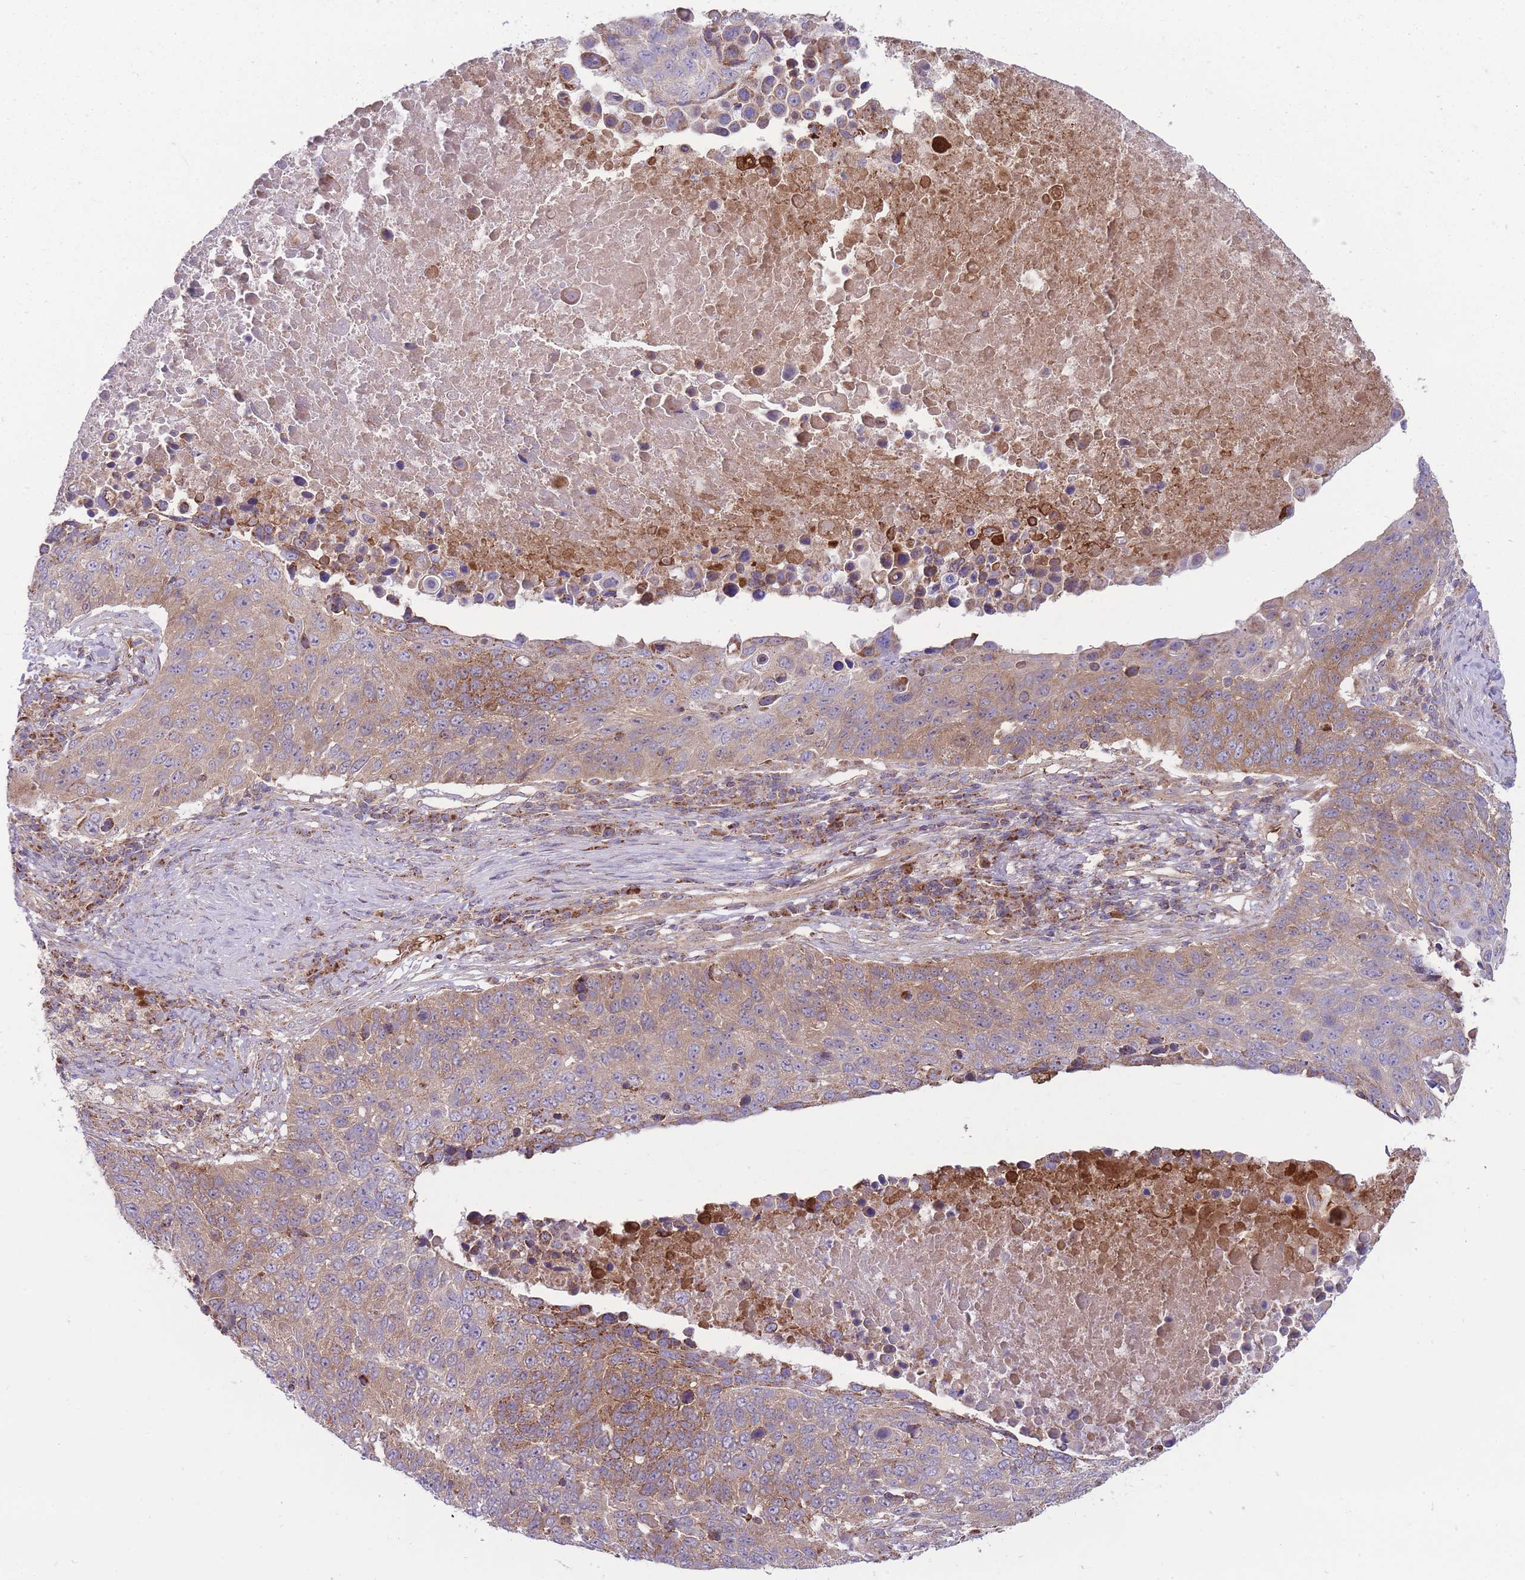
{"staining": {"intensity": "moderate", "quantity": "25%-75%", "location": "cytoplasmic/membranous"}, "tissue": "lung cancer", "cell_type": "Tumor cells", "image_type": "cancer", "snomed": [{"axis": "morphology", "description": "Normal tissue, NOS"}, {"axis": "morphology", "description": "Squamous cell carcinoma, NOS"}, {"axis": "topography", "description": "Lymph node"}, {"axis": "topography", "description": "Lung"}], "caption": "A medium amount of moderate cytoplasmic/membranous staining is present in about 25%-75% of tumor cells in squamous cell carcinoma (lung) tissue. The staining was performed using DAB to visualize the protein expression in brown, while the nuclei were stained in blue with hematoxylin (Magnification: 20x).", "gene": "ANKRD10", "patient": {"sex": "male", "age": 66}}